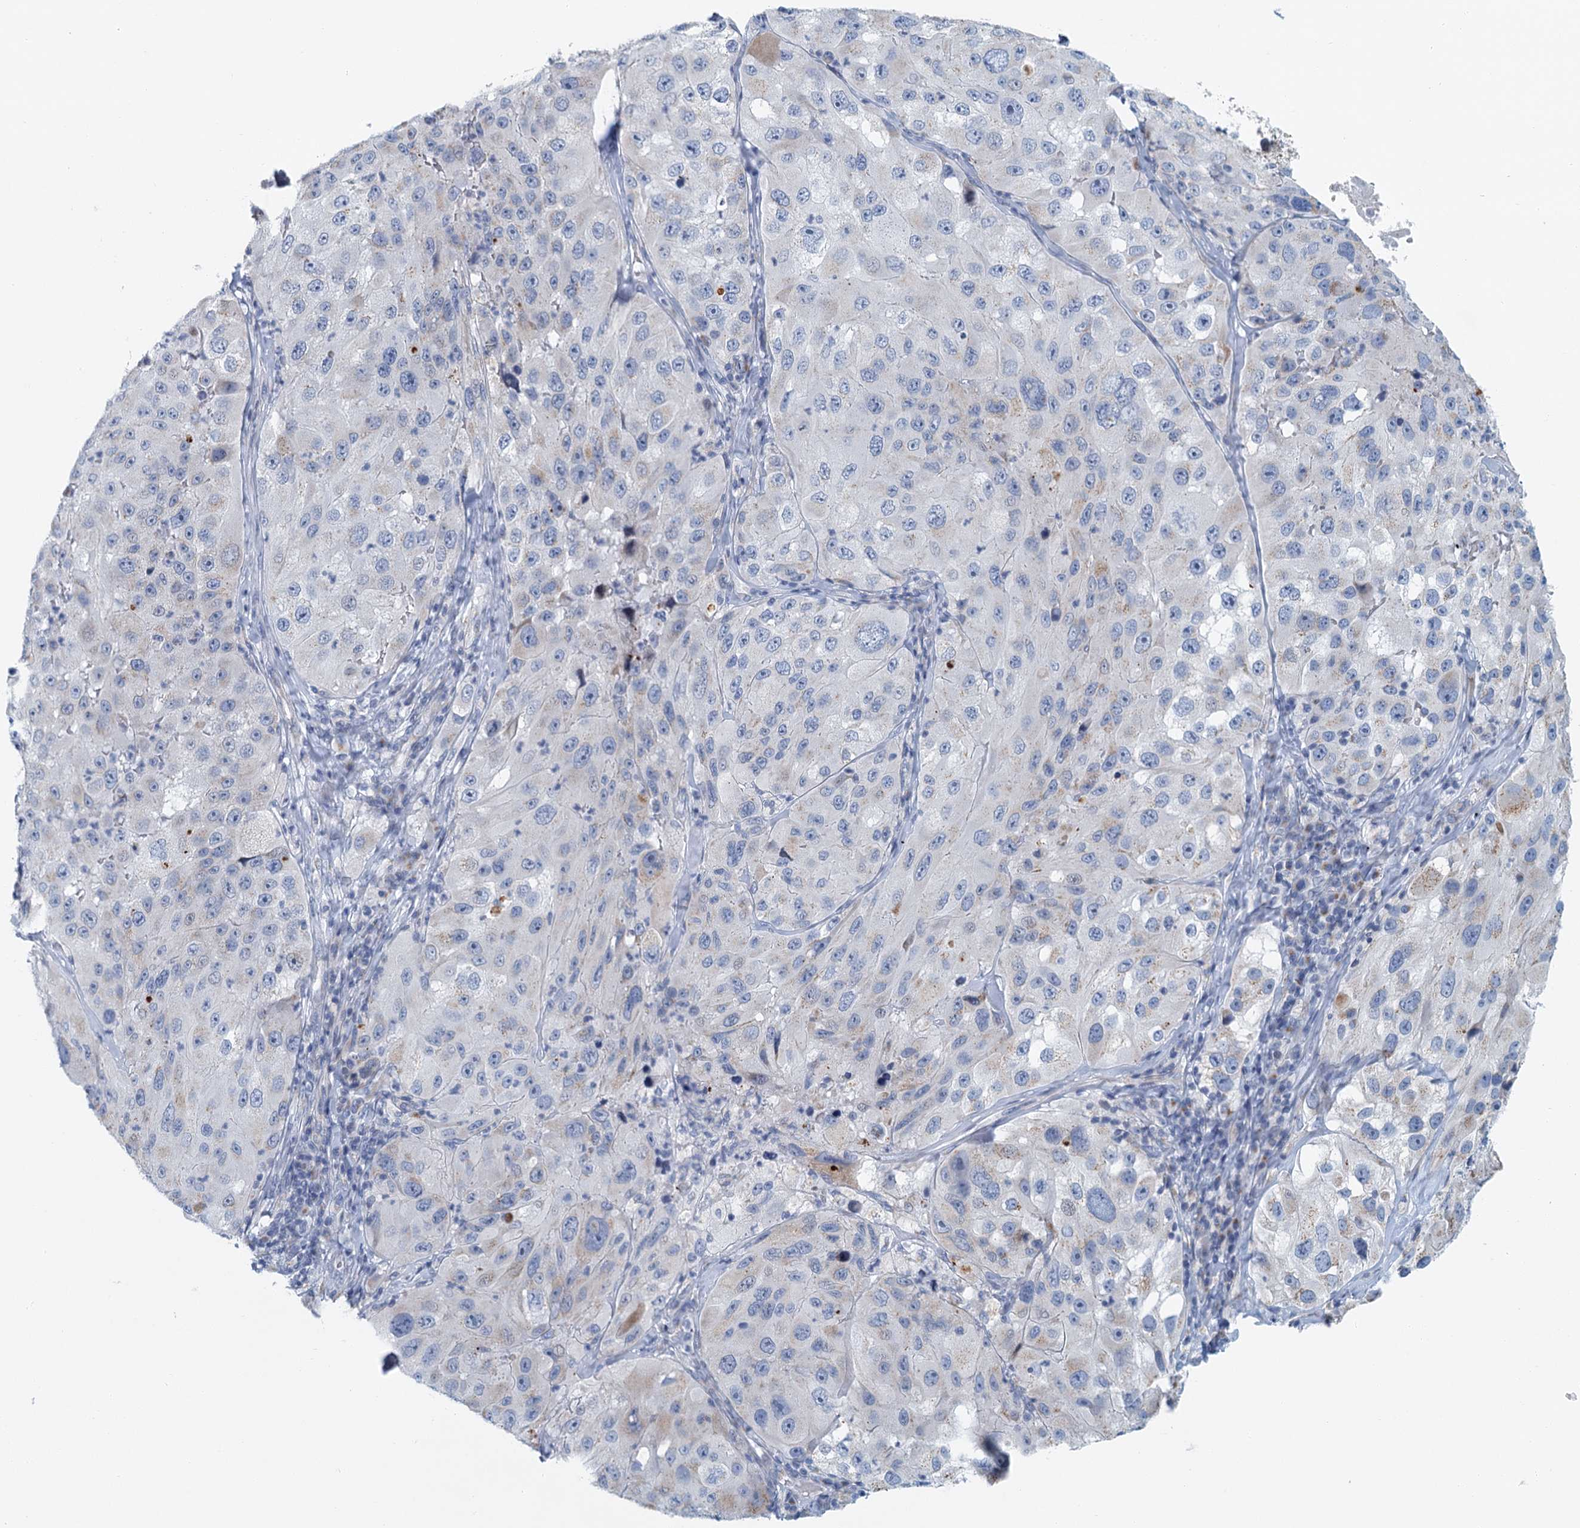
{"staining": {"intensity": "weak", "quantity": "<25%", "location": "cytoplasmic/membranous"}, "tissue": "melanoma", "cell_type": "Tumor cells", "image_type": "cancer", "snomed": [{"axis": "morphology", "description": "Malignant melanoma, Metastatic site"}, {"axis": "topography", "description": "Lymph node"}], "caption": "Human melanoma stained for a protein using IHC shows no staining in tumor cells.", "gene": "ZNF527", "patient": {"sex": "male", "age": 62}}